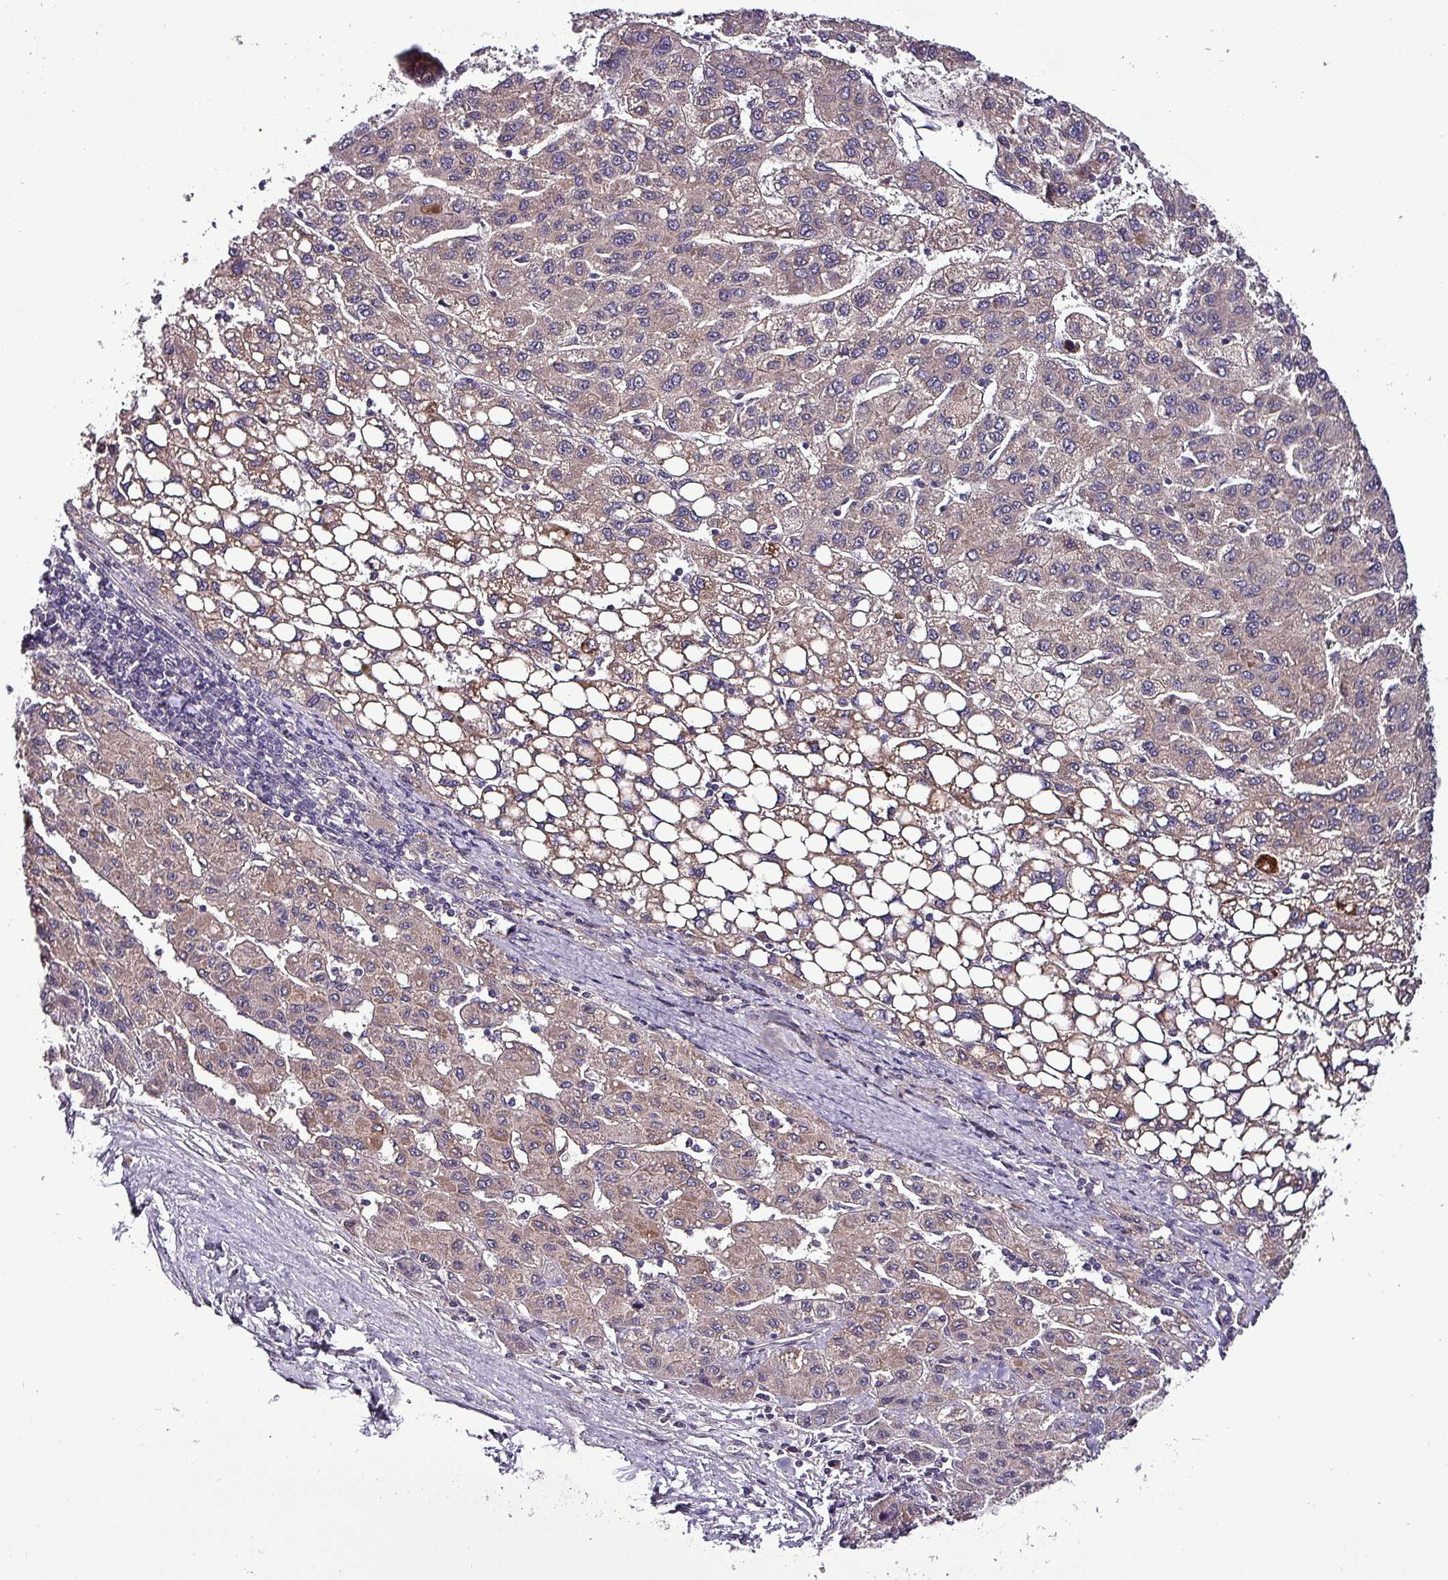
{"staining": {"intensity": "weak", "quantity": "25%-75%", "location": "cytoplasmic/membranous"}, "tissue": "liver cancer", "cell_type": "Tumor cells", "image_type": "cancer", "snomed": [{"axis": "morphology", "description": "Carcinoma, Hepatocellular, NOS"}, {"axis": "topography", "description": "Liver"}], "caption": "Weak cytoplasmic/membranous positivity for a protein is appreciated in about 25%-75% of tumor cells of hepatocellular carcinoma (liver) using immunohistochemistry (IHC).", "gene": "GRAPL", "patient": {"sex": "female", "age": 82}}